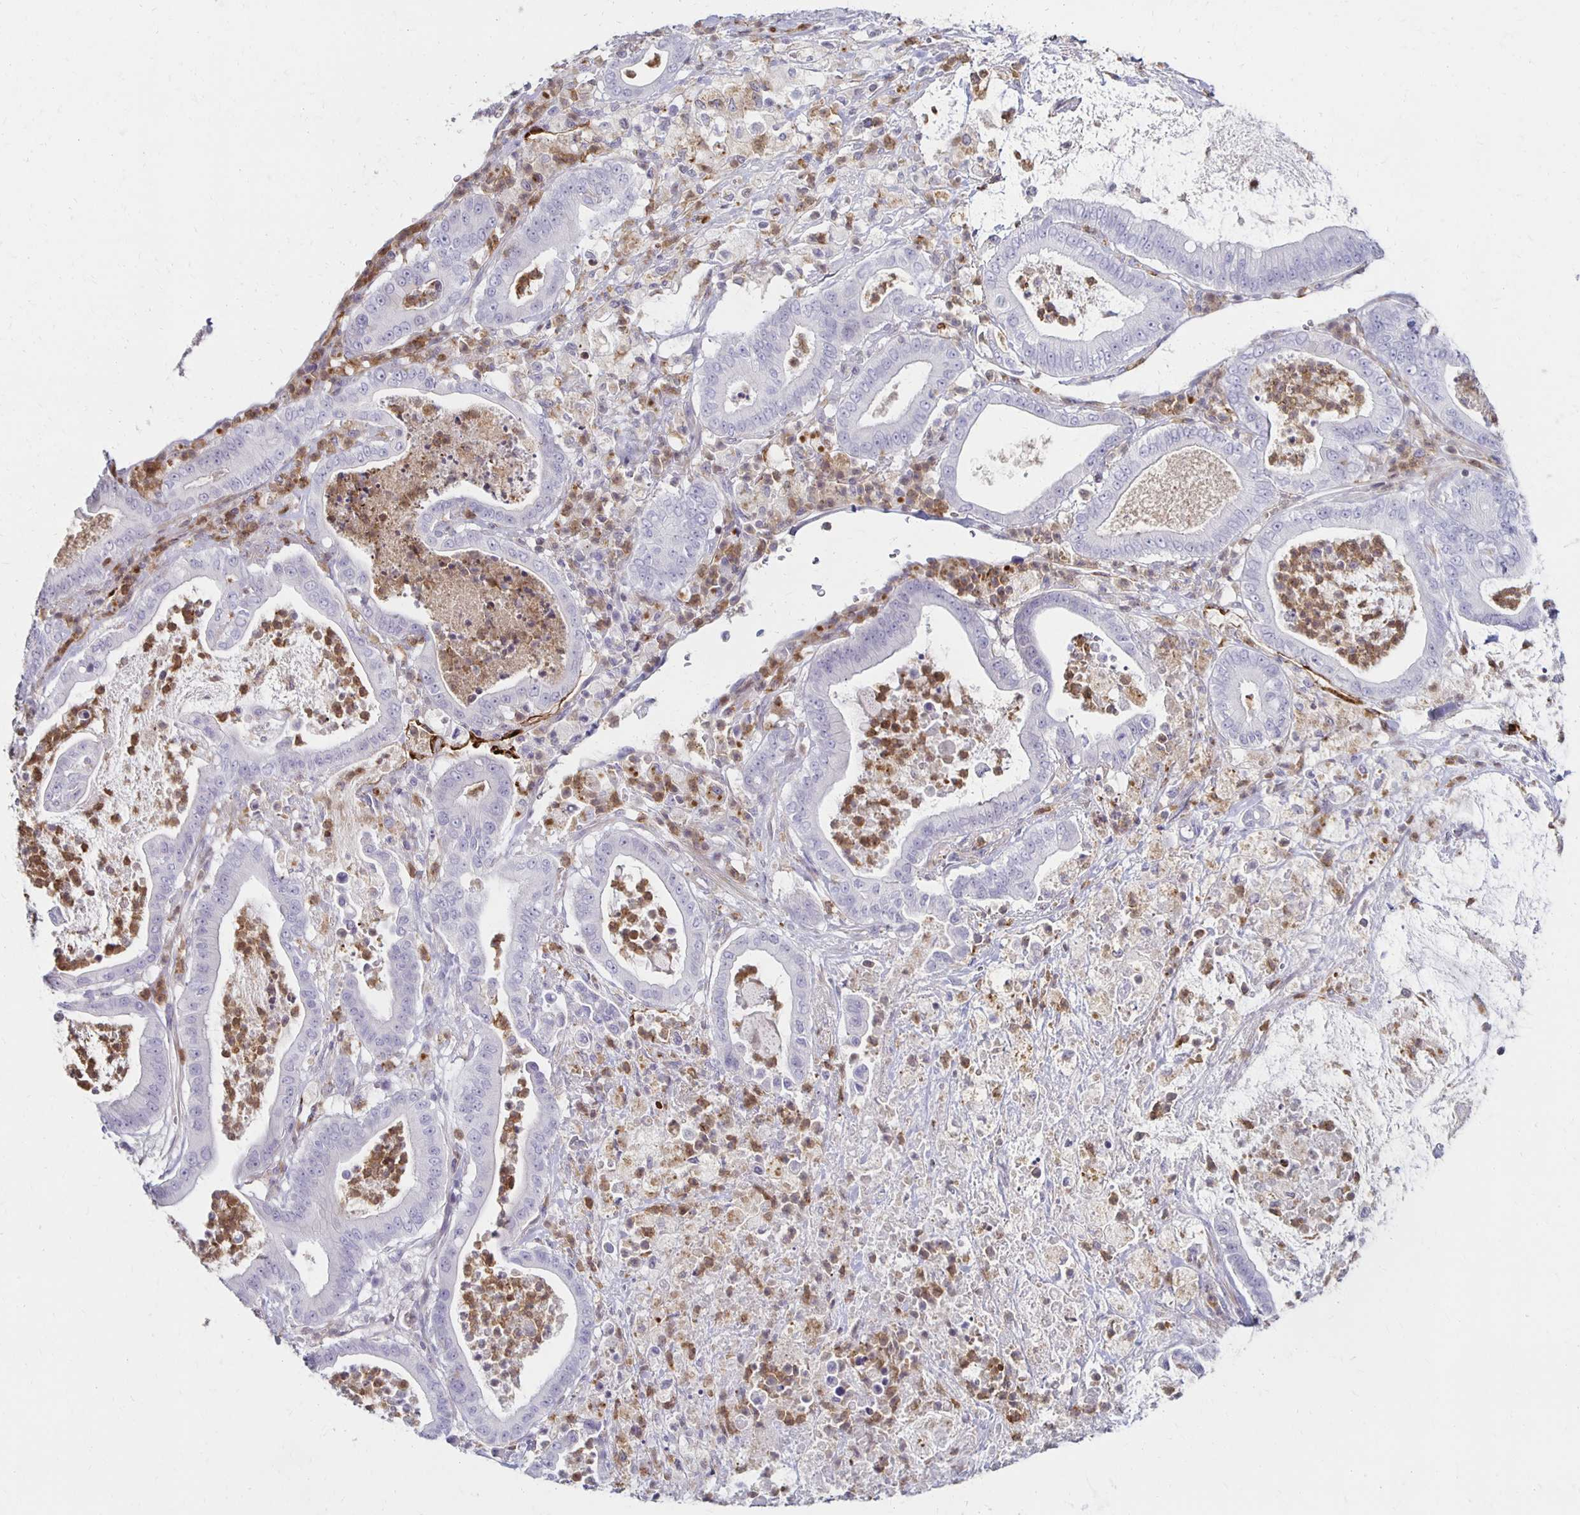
{"staining": {"intensity": "negative", "quantity": "none", "location": "none"}, "tissue": "pancreatic cancer", "cell_type": "Tumor cells", "image_type": "cancer", "snomed": [{"axis": "morphology", "description": "Adenocarcinoma, NOS"}, {"axis": "topography", "description": "Pancreas"}], "caption": "This is a micrograph of IHC staining of pancreatic adenocarcinoma, which shows no positivity in tumor cells.", "gene": "CCL21", "patient": {"sex": "male", "age": 71}}